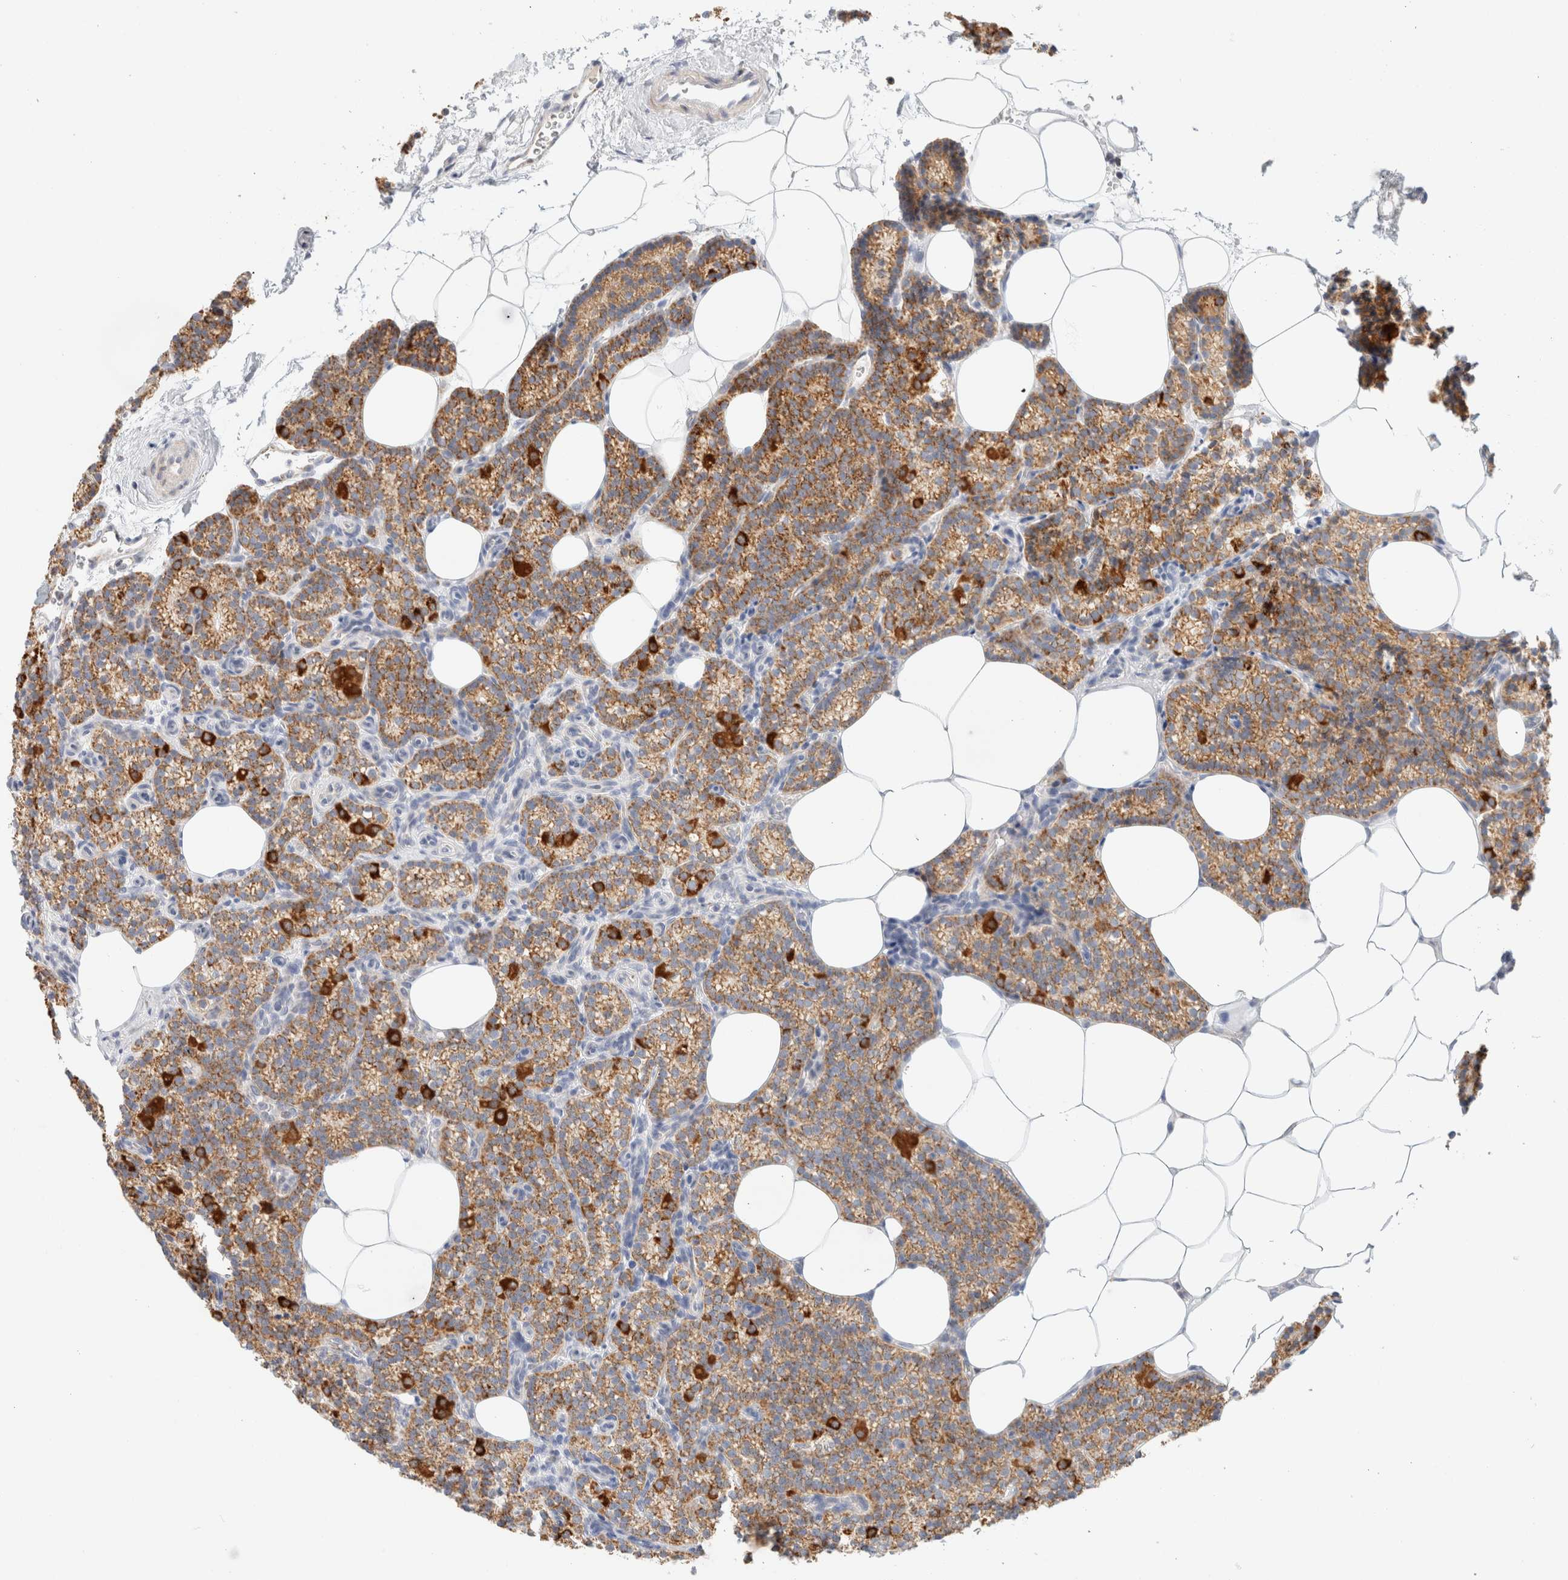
{"staining": {"intensity": "moderate", "quantity": ">75%", "location": "cytoplasmic/membranous"}, "tissue": "parathyroid gland", "cell_type": "Glandular cells", "image_type": "normal", "snomed": [{"axis": "morphology", "description": "Normal tissue, NOS"}, {"axis": "topography", "description": "Parathyroid gland"}], "caption": "Parathyroid gland stained for a protein demonstrates moderate cytoplasmic/membranous positivity in glandular cells. The staining was performed using DAB (3,3'-diaminobenzidine) to visualize the protein expression in brown, while the nuclei were stained in blue with hematoxylin (Magnification: 20x).", "gene": "HDHD3", "patient": {"sex": "male", "age": 58}}